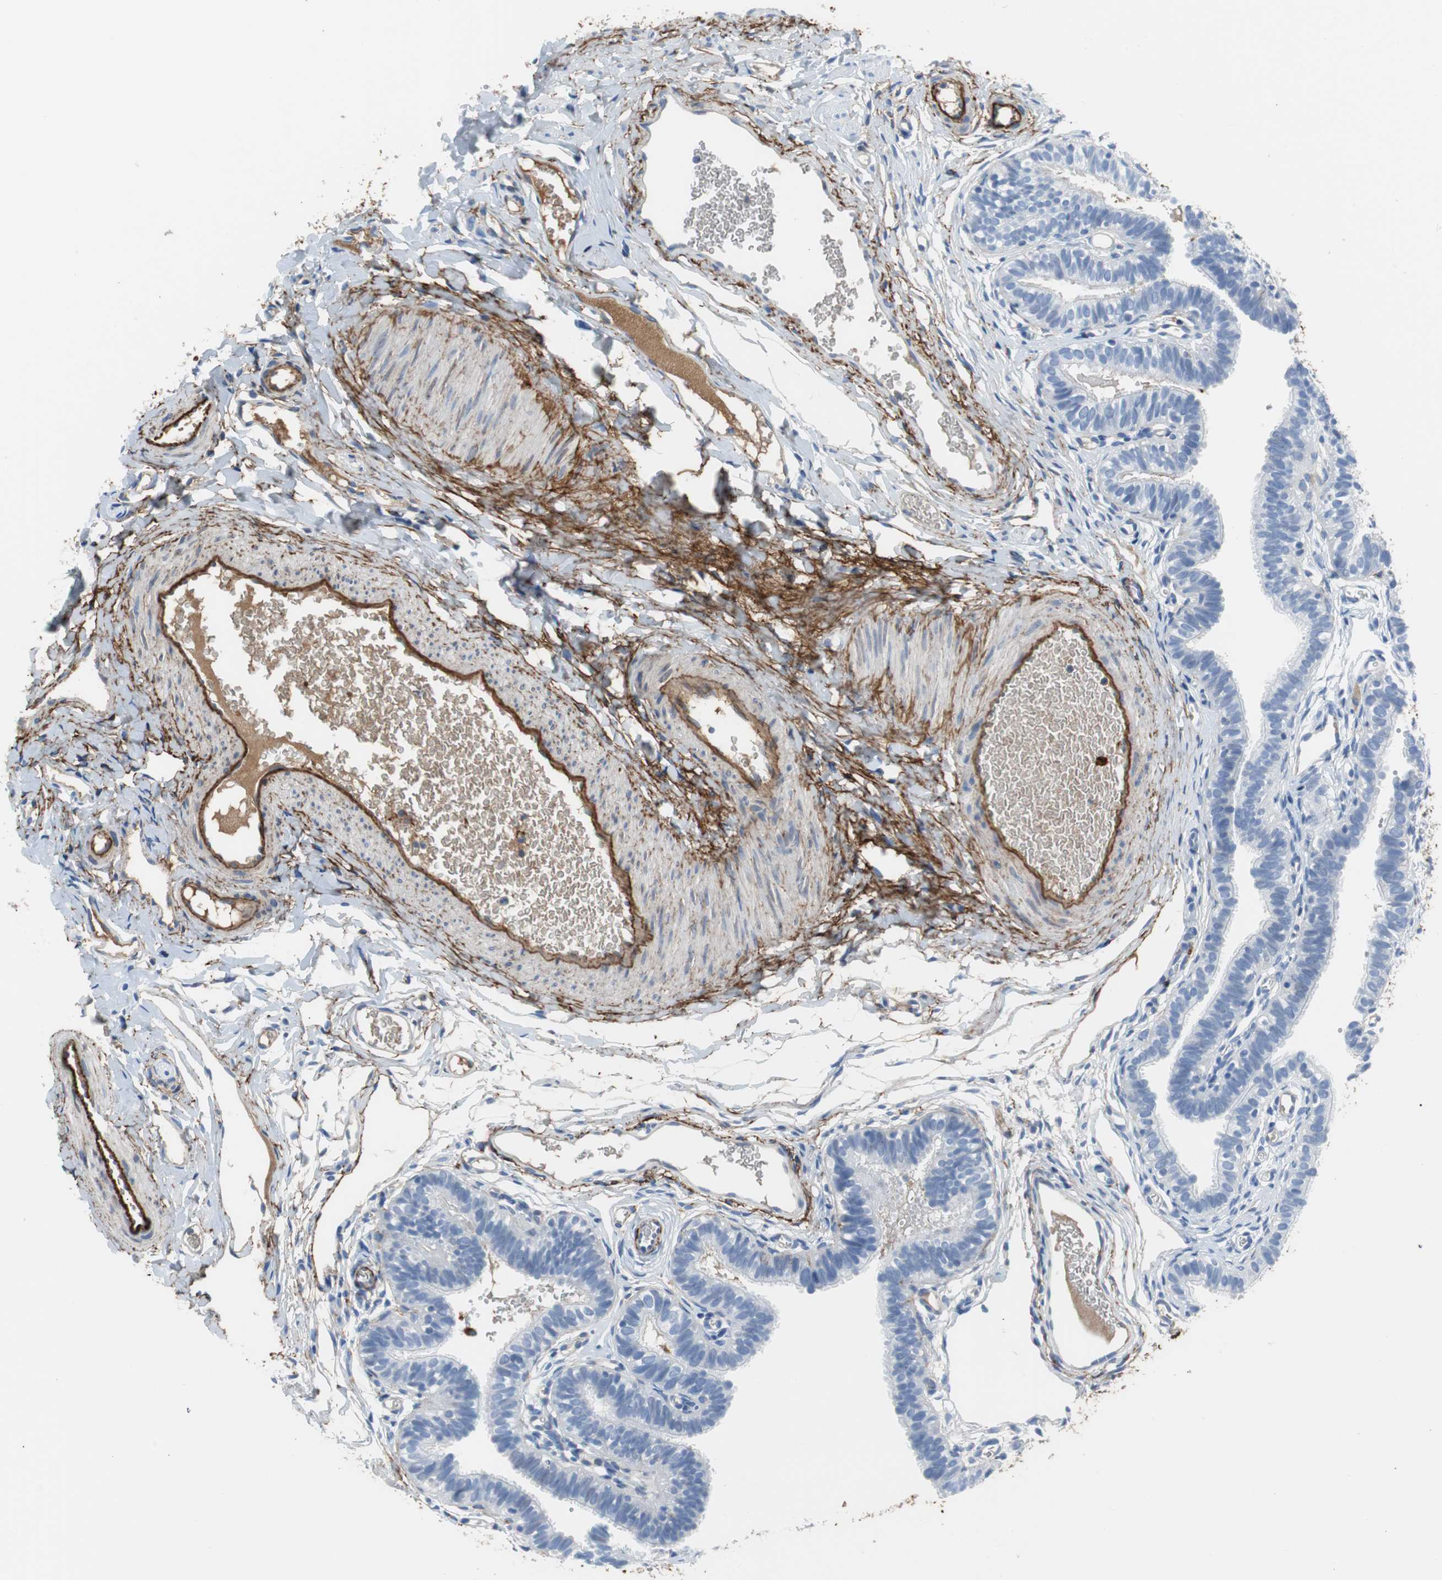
{"staining": {"intensity": "negative", "quantity": "none", "location": "none"}, "tissue": "fallopian tube", "cell_type": "Glandular cells", "image_type": "normal", "snomed": [{"axis": "morphology", "description": "Normal tissue, NOS"}, {"axis": "topography", "description": "Fallopian tube"}, {"axis": "topography", "description": "Placenta"}], "caption": "The histopathology image displays no significant staining in glandular cells of fallopian tube. (DAB immunohistochemistry (IHC) visualized using brightfield microscopy, high magnification).", "gene": "APCS", "patient": {"sex": "female", "age": 34}}